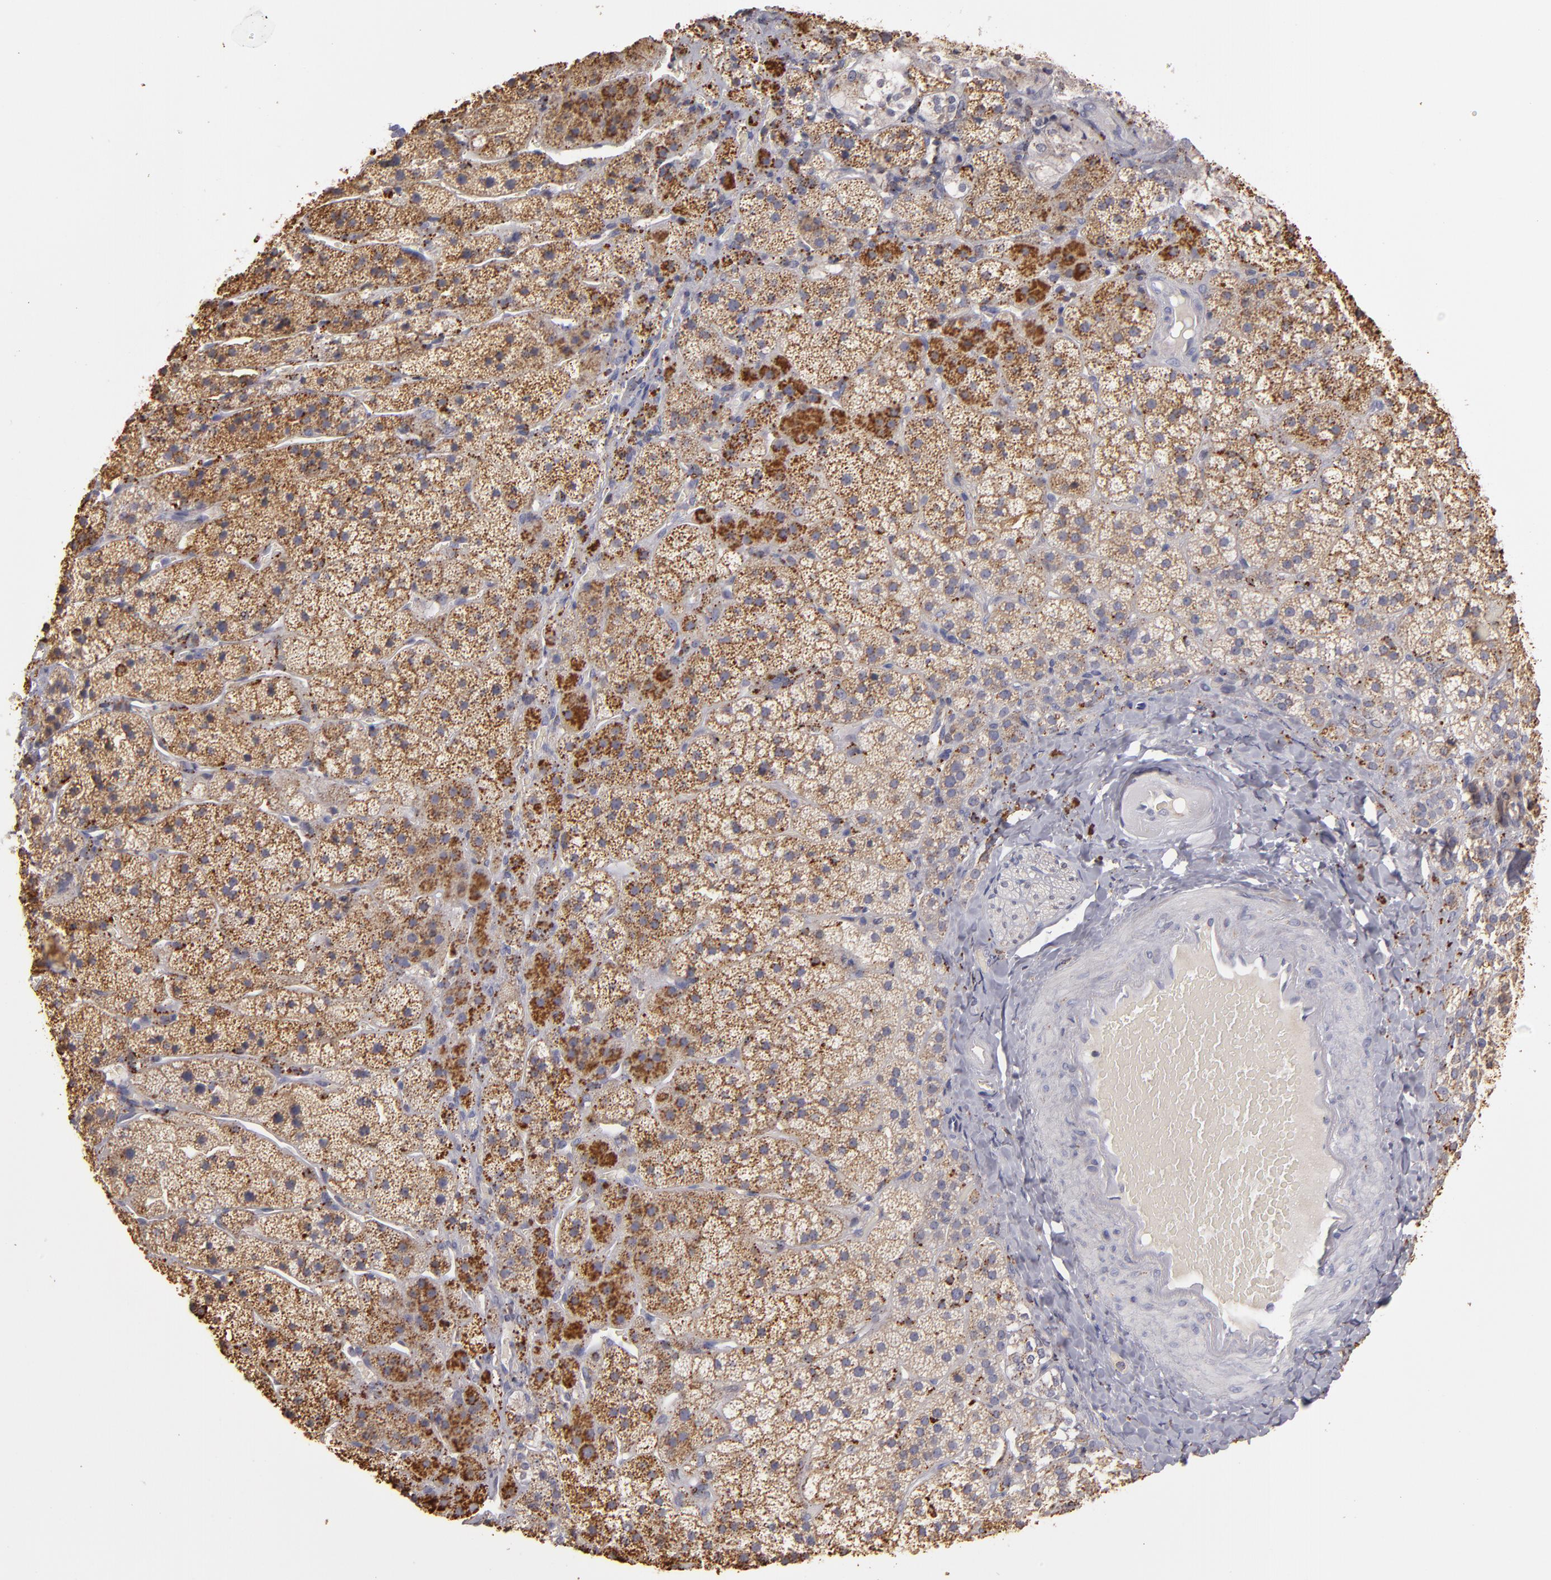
{"staining": {"intensity": "strong", "quantity": ">75%", "location": "cytoplasmic/membranous"}, "tissue": "adrenal gland", "cell_type": "Glandular cells", "image_type": "normal", "snomed": [{"axis": "morphology", "description": "Normal tissue, NOS"}, {"axis": "topography", "description": "Adrenal gland"}], "caption": "A brown stain highlights strong cytoplasmic/membranous staining of a protein in glandular cells of benign human adrenal gland. (Stains: DAB in brown, nuclei in blue, Microscopy: brightfield microscopy at high magnification).", "gene": "TRAF1", "patient": {"sex": "female", "age": 44}}